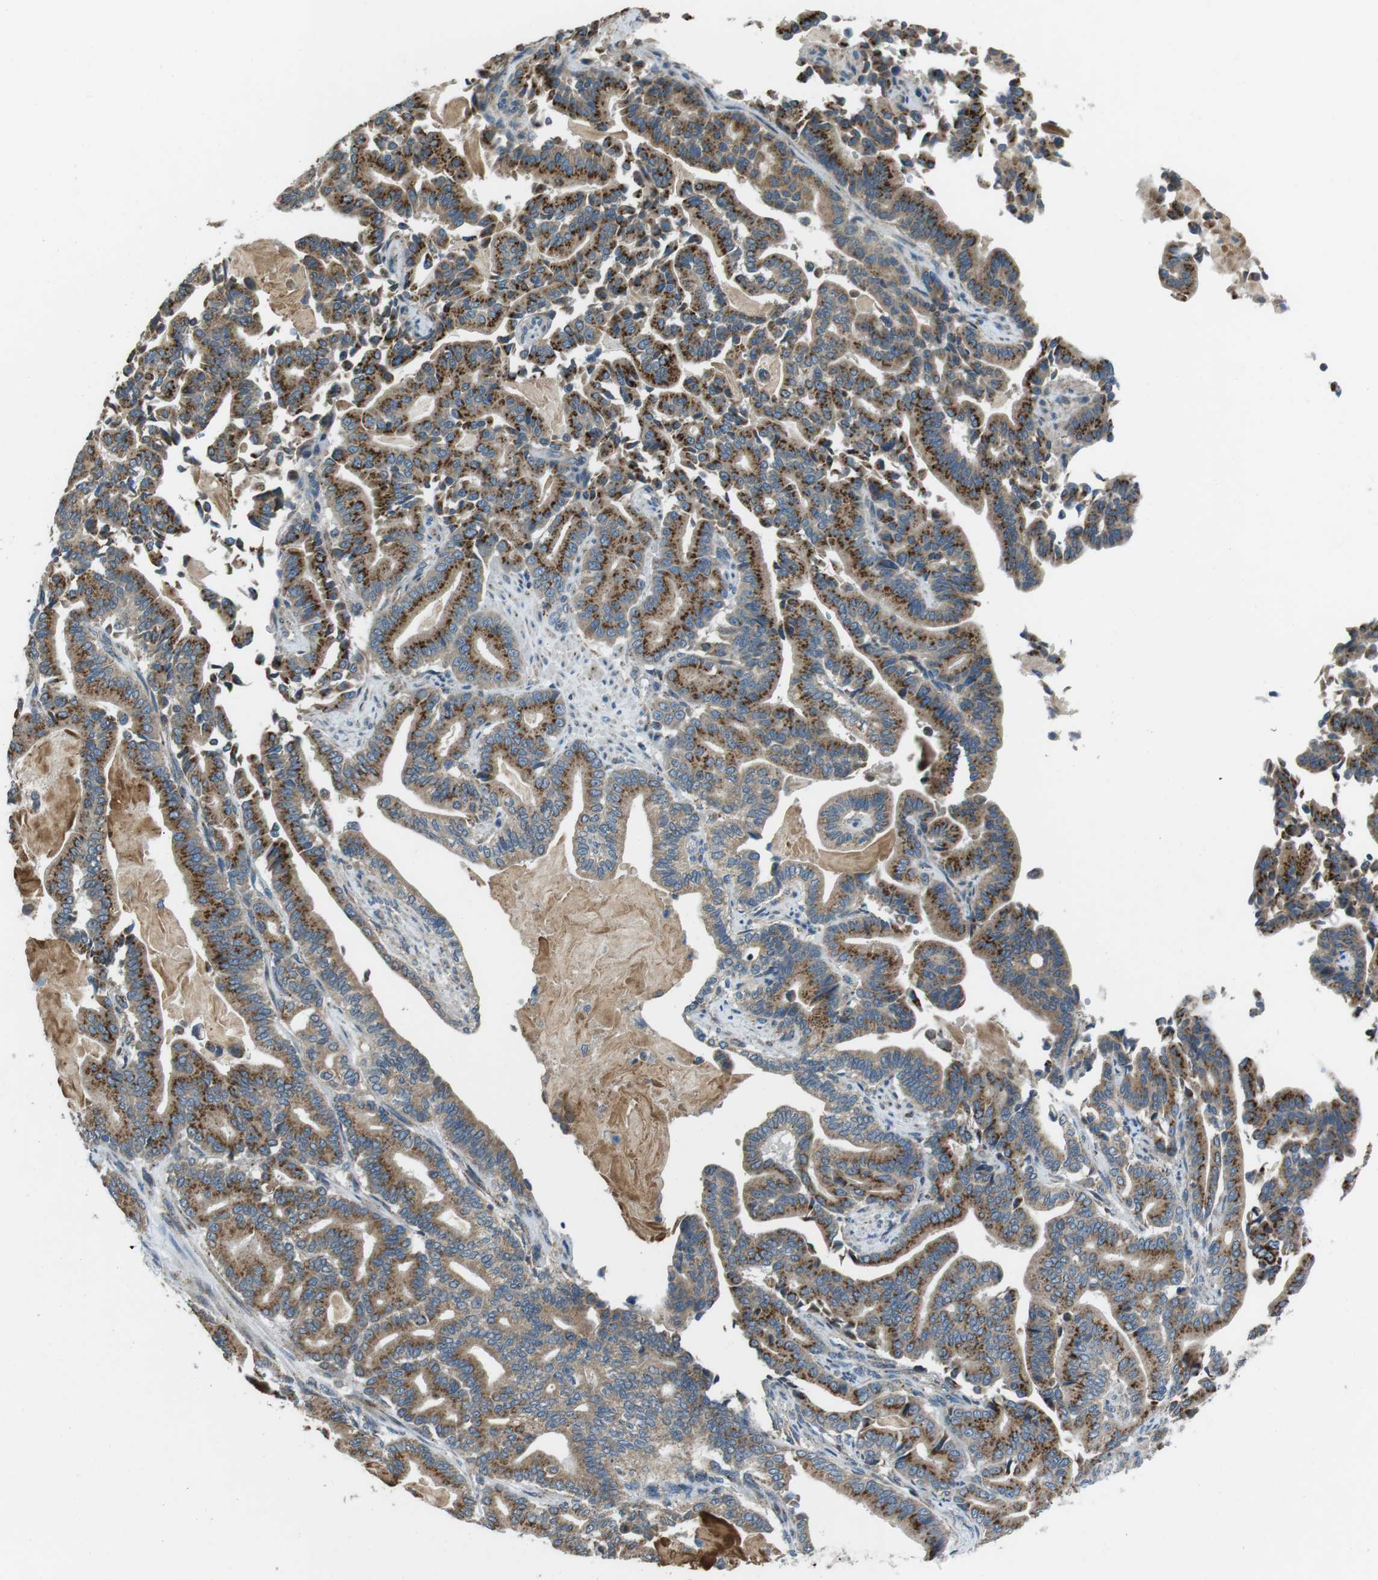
{"staining": {"intensity": "moderate", "quantity": ">75%", "location": "cytoplasmic/membranous"}, "tissue": "pancreatic cancer", "cell_type": "Tumor cells", "image_type": "cancer", "snomed": [{"axis": "morphology", "description": "Normal tissue, NOS"}, {"axis": "morphology", "description": "Adenocarcinoma, NOS"}, {"axis": "topography", "description": "Pancreas"}], "caption": "This is an image of IHC staining of pancreatic cancer (adenocarcinoma), which shows moderate positivity in the cytoplasmic/membranous of tumor cells.", "gene": "FAM3B", "patient": {"sex": "male", "age": 63}}